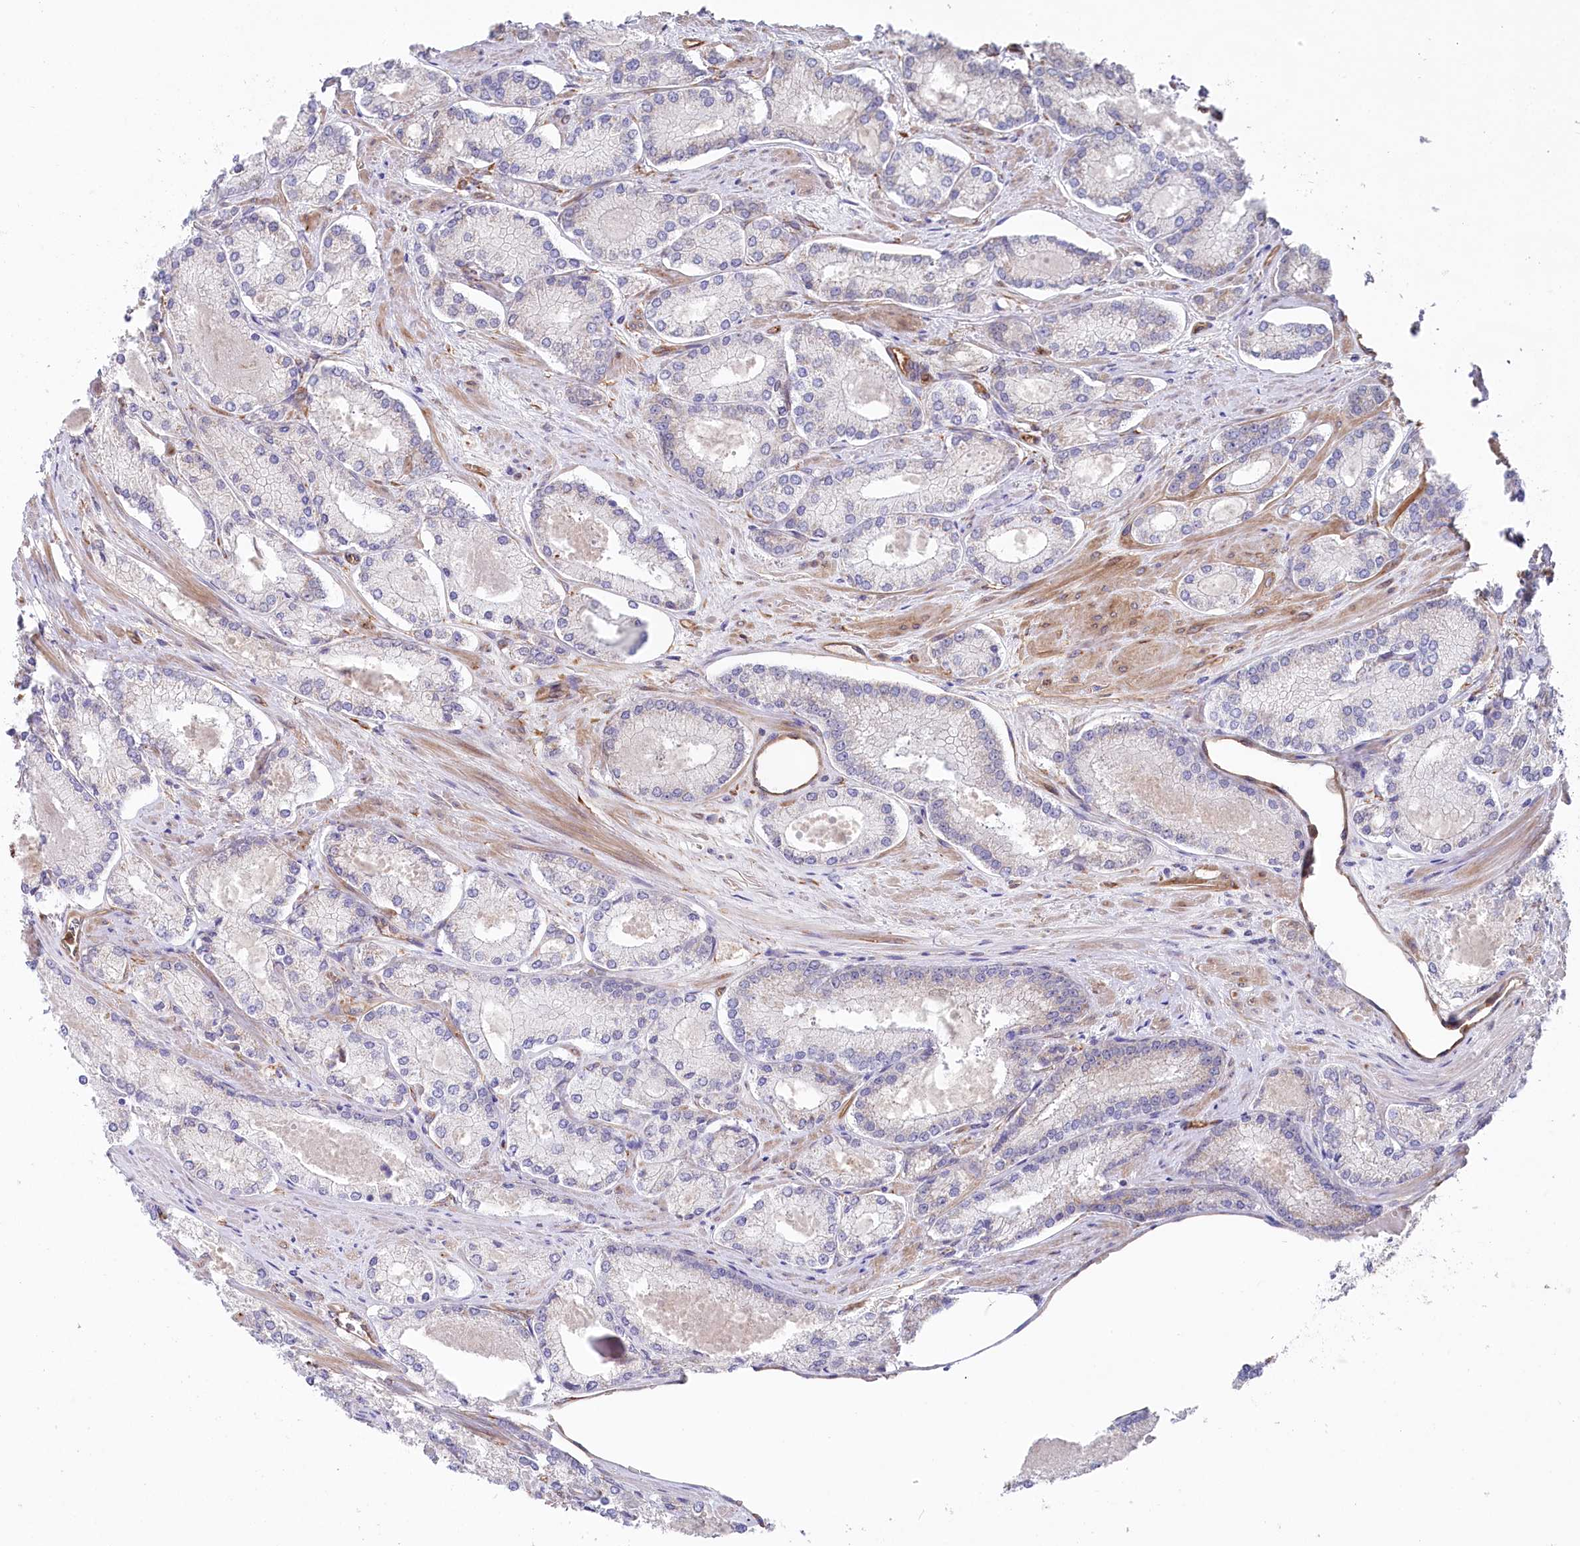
{"staining": {"intensity": "negative", "quantity": "none", "location": "none"}, "tissue": "prostate cancer", "cell_type": "Tumor cells", "image_type": "cancer", "snomed": [{"axis": "morphology", "description": "Adenocarcinoma, Low grade"}, {"axis": "topography", "description": "Prostate"}], "caption": "DAB (3,3'-diaminobenzidine) immunohistochemical staining of prostate cancer (low-grade adenocarcinoma) shows no significant staining in tumor cells.", "gene": "MTPAP", "patient": {"sex": "male", "age": 74}}